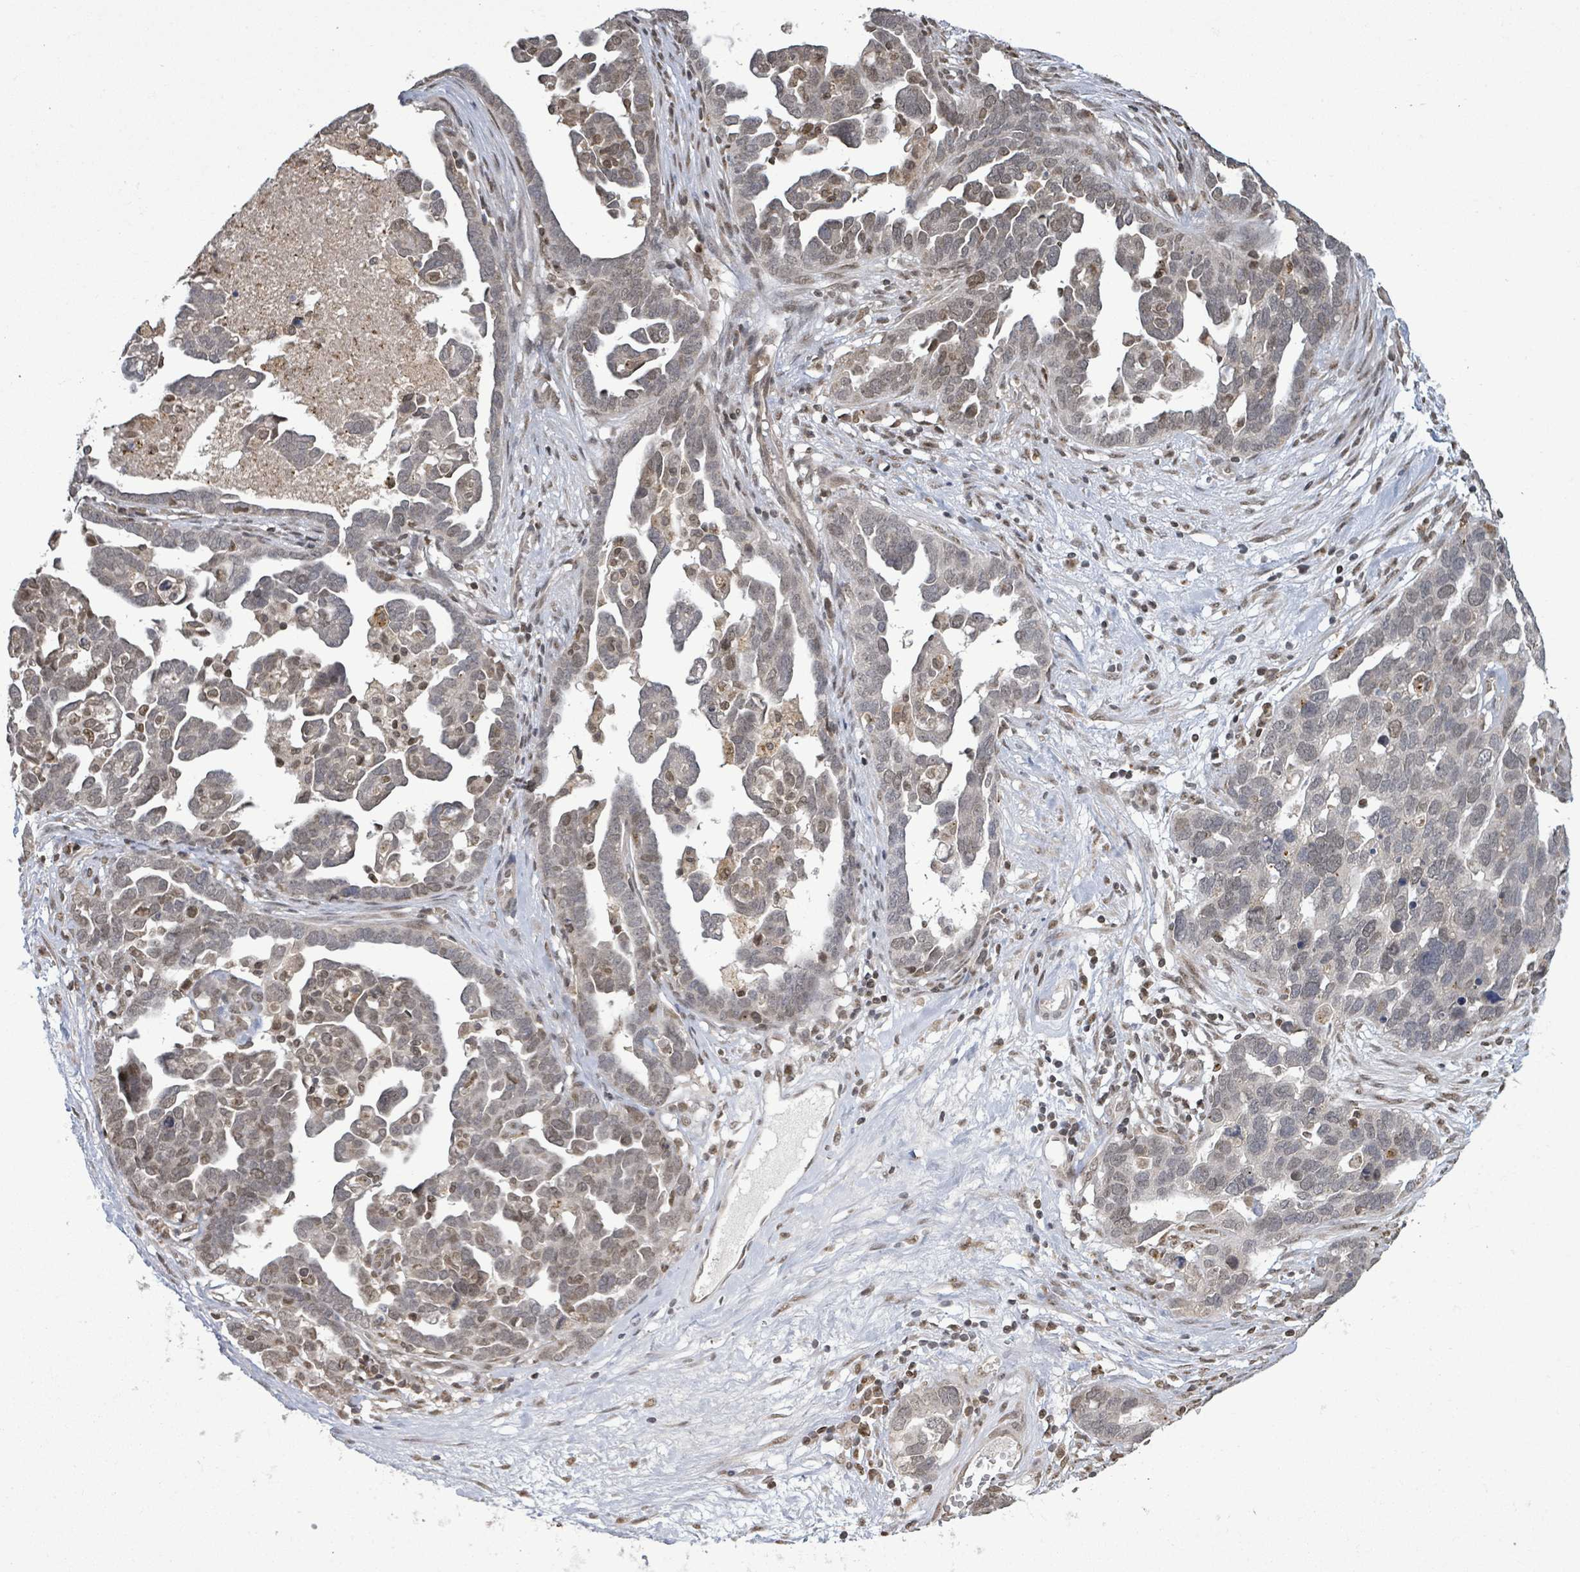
{"staining": {"intensity": "weak", "quantity": "<25%", "location": "nuclear"}, "tissue": "ovarian cancer", "cell_type": "Tumor cells", "image_type": "cancer", "snomed": [{"axis": "morphology", "description": "Cystadenocarcinoma, serous, NOS"}, {"axis": "topography", "description": "Ovary"}], "caption": "This photomicrograph is of serous cystadenocarcinoma (ovarian) stained with immunohistochemistry to label a protein in brown with the nuclei are counter-stained blue. There is no expression in tumor cells.", "gene": "SBF2", "patient": {"sex": "female", "age": 54}}